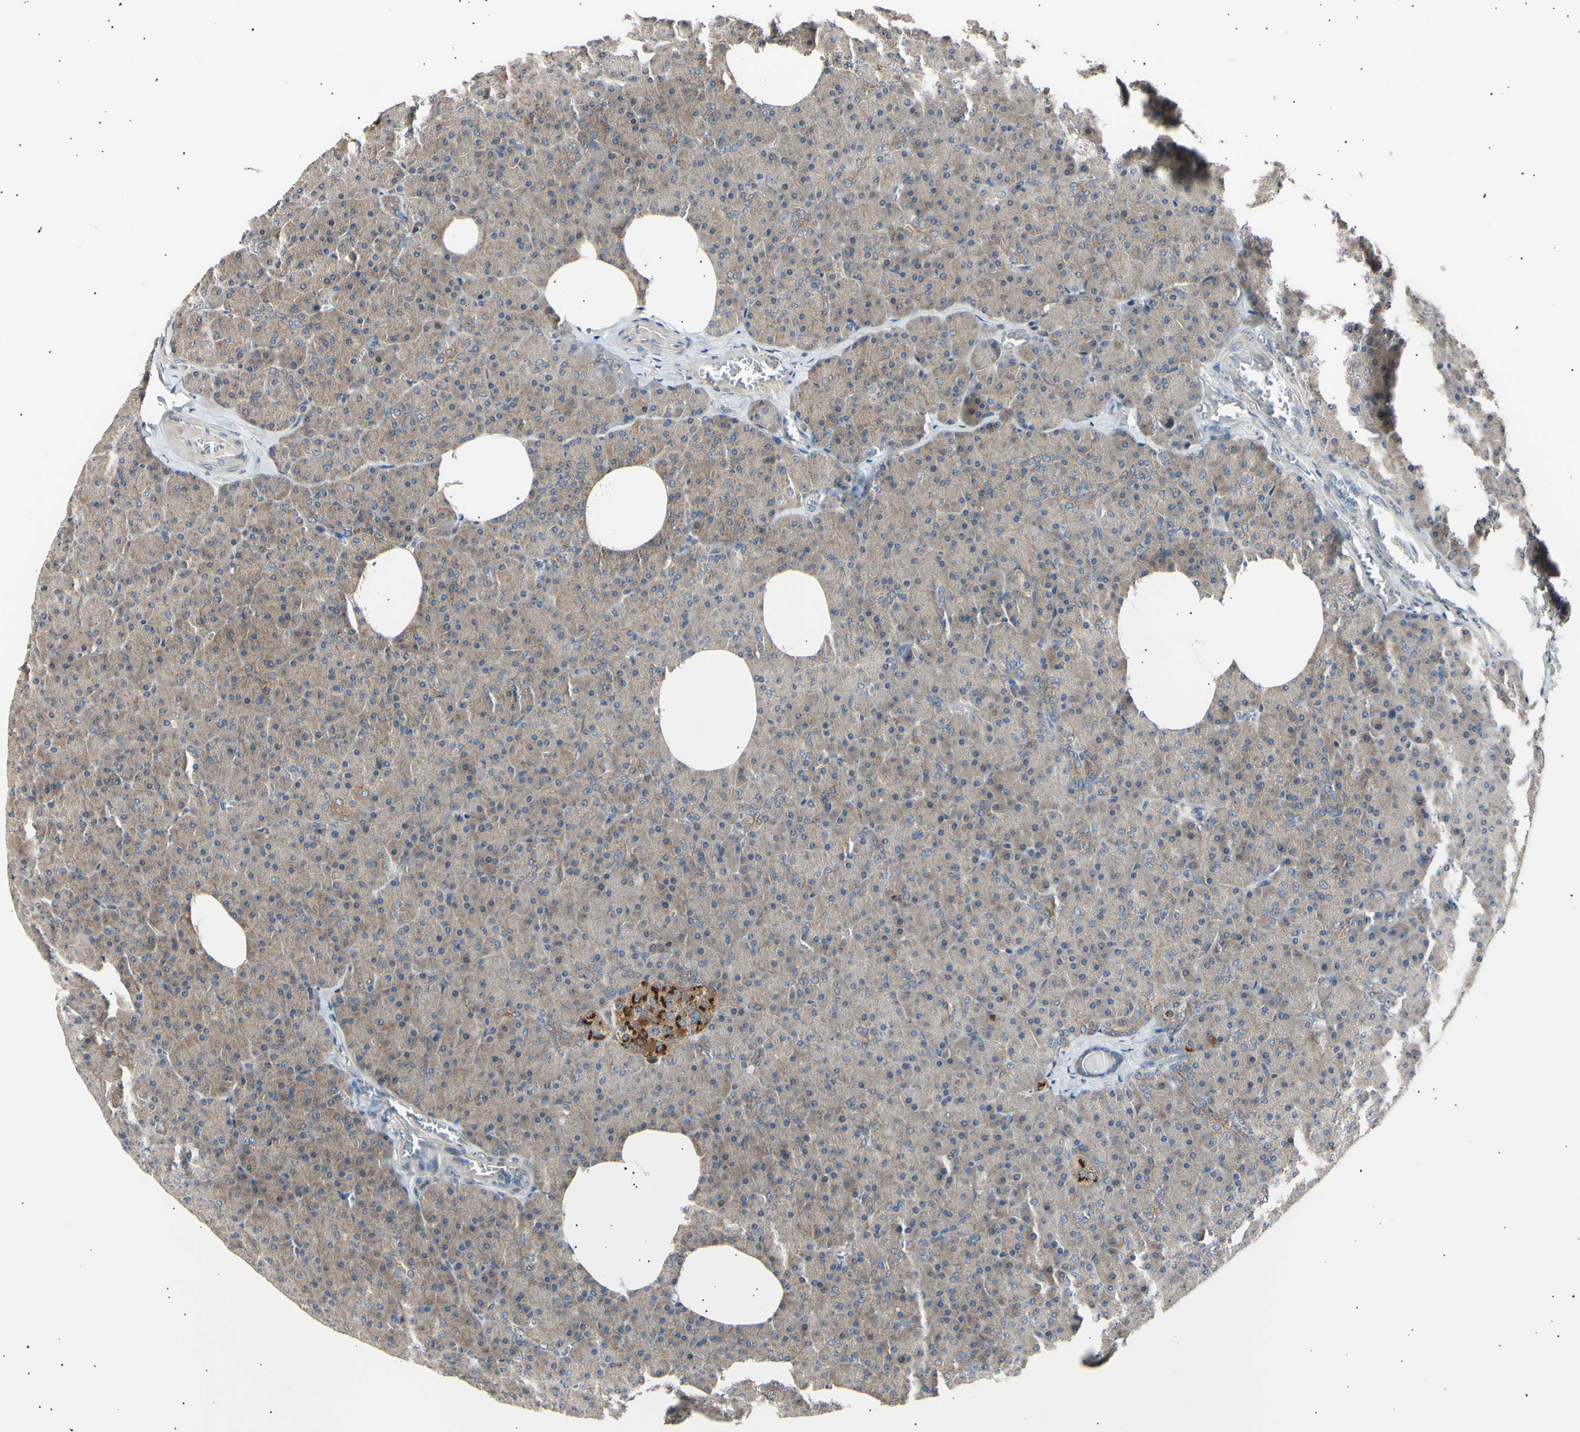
{"staining": {"intensity": "weak", "quantity": ">75%", "location": "cytoplasmic/membranous"}, "tissue": "pancreas", "cell_type": "Exocrine glandular cells", "image_type": "normal", "snomed": [{"axis": "morphology", "description": "Normal tissue, NOS"}, {"axis": "topography", "description": "Pancreas"}], "caption": "The histopathology image demonstrates staining of normal pancreas, revealing weak cytoplasmic/membranous protein positivity (brown color) within exocrine glandular cells. (DAB (3,3'-diaminobenzidine) IHC with brightfield microscopy, high magnification).", "gene": "ITGA6", "patient": {"sex": "female", "age": 35}}